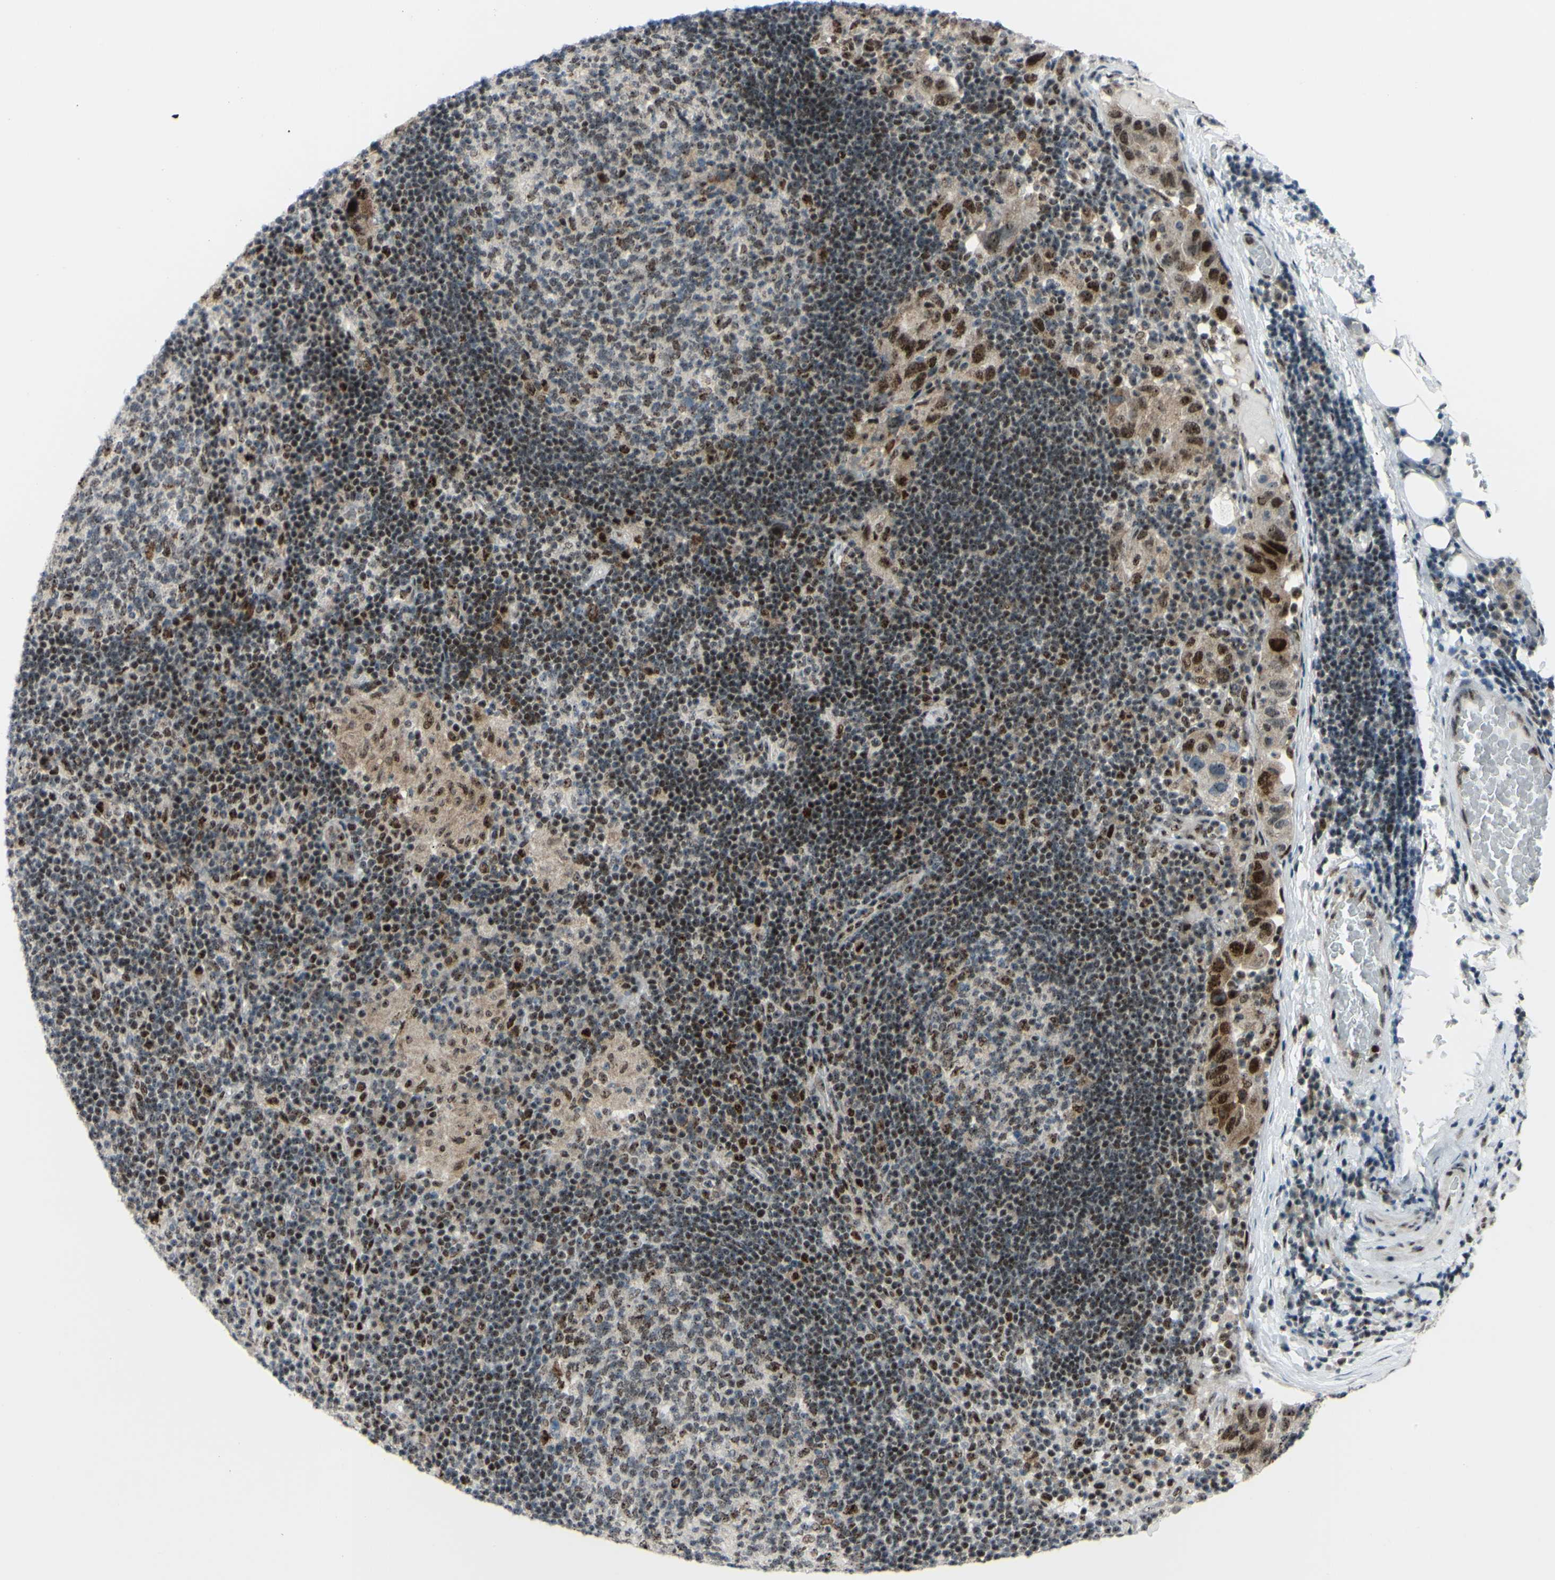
{"staining": {"intensity": "moderate", "quantity": ">75%", "location": "nuclear"}, "tissue": "adipose tissue", "cell_type": "Adipocytes", "image_type": "normal", "snomed": [{"axis": "morphology", "description": "Normal tissue, NOS"}, {"axis": "morphology", "description": "Adenocarcinoma, NOS"}, {"axis": "topography", "description": "Esophagus"}], "caption": "Adipocytes show medium levels of moderate nuclear staining in approximately >75% of cells in unremarkable adipose tissue.", "gene": "POLR1A", "patient": {"sex": "male", "age": 62}}